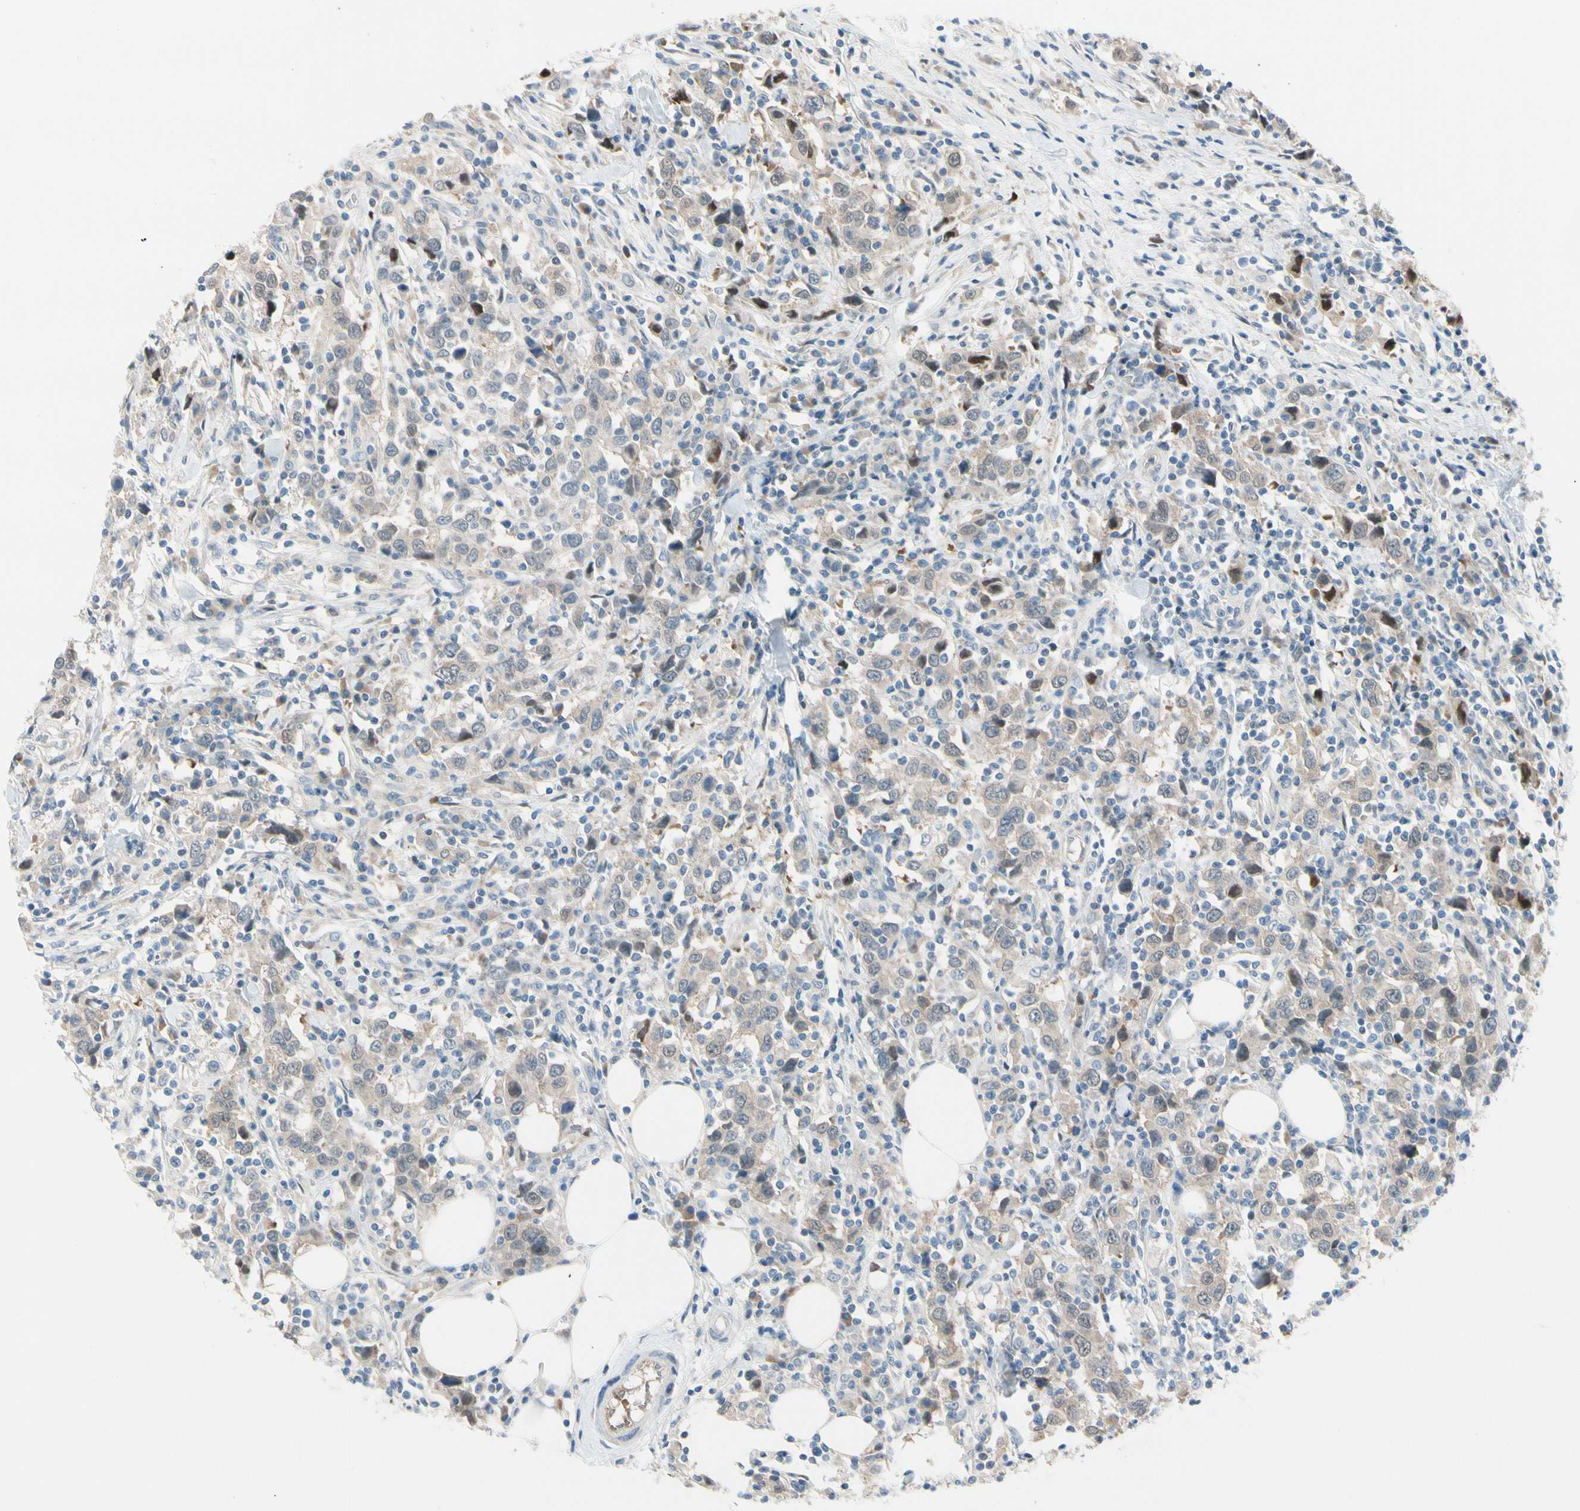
{"staining": {"intensity": "weak", "quantity": "25%-75%", "location": "cytoplasmic/membranous,nuclear"}, "tissue": "urothelial cancer", "cell_type": "Tumor cells", "image_type": "cancer", "snomed": [{"axis": "morphology", "description": "Urothelial carcinoma, High grade"}, {"axis": "topography", "description": "Urinary bladder"}], "caption": "Approximately 25%-75% of tumor cells in urothelial cancer display weak cytoplasmic/membranous and nuclear protein expression as visualized by brown immunohistochemical staining.", "gene": "CFAP36", "patient": {"sex": "male", "age": 61}}